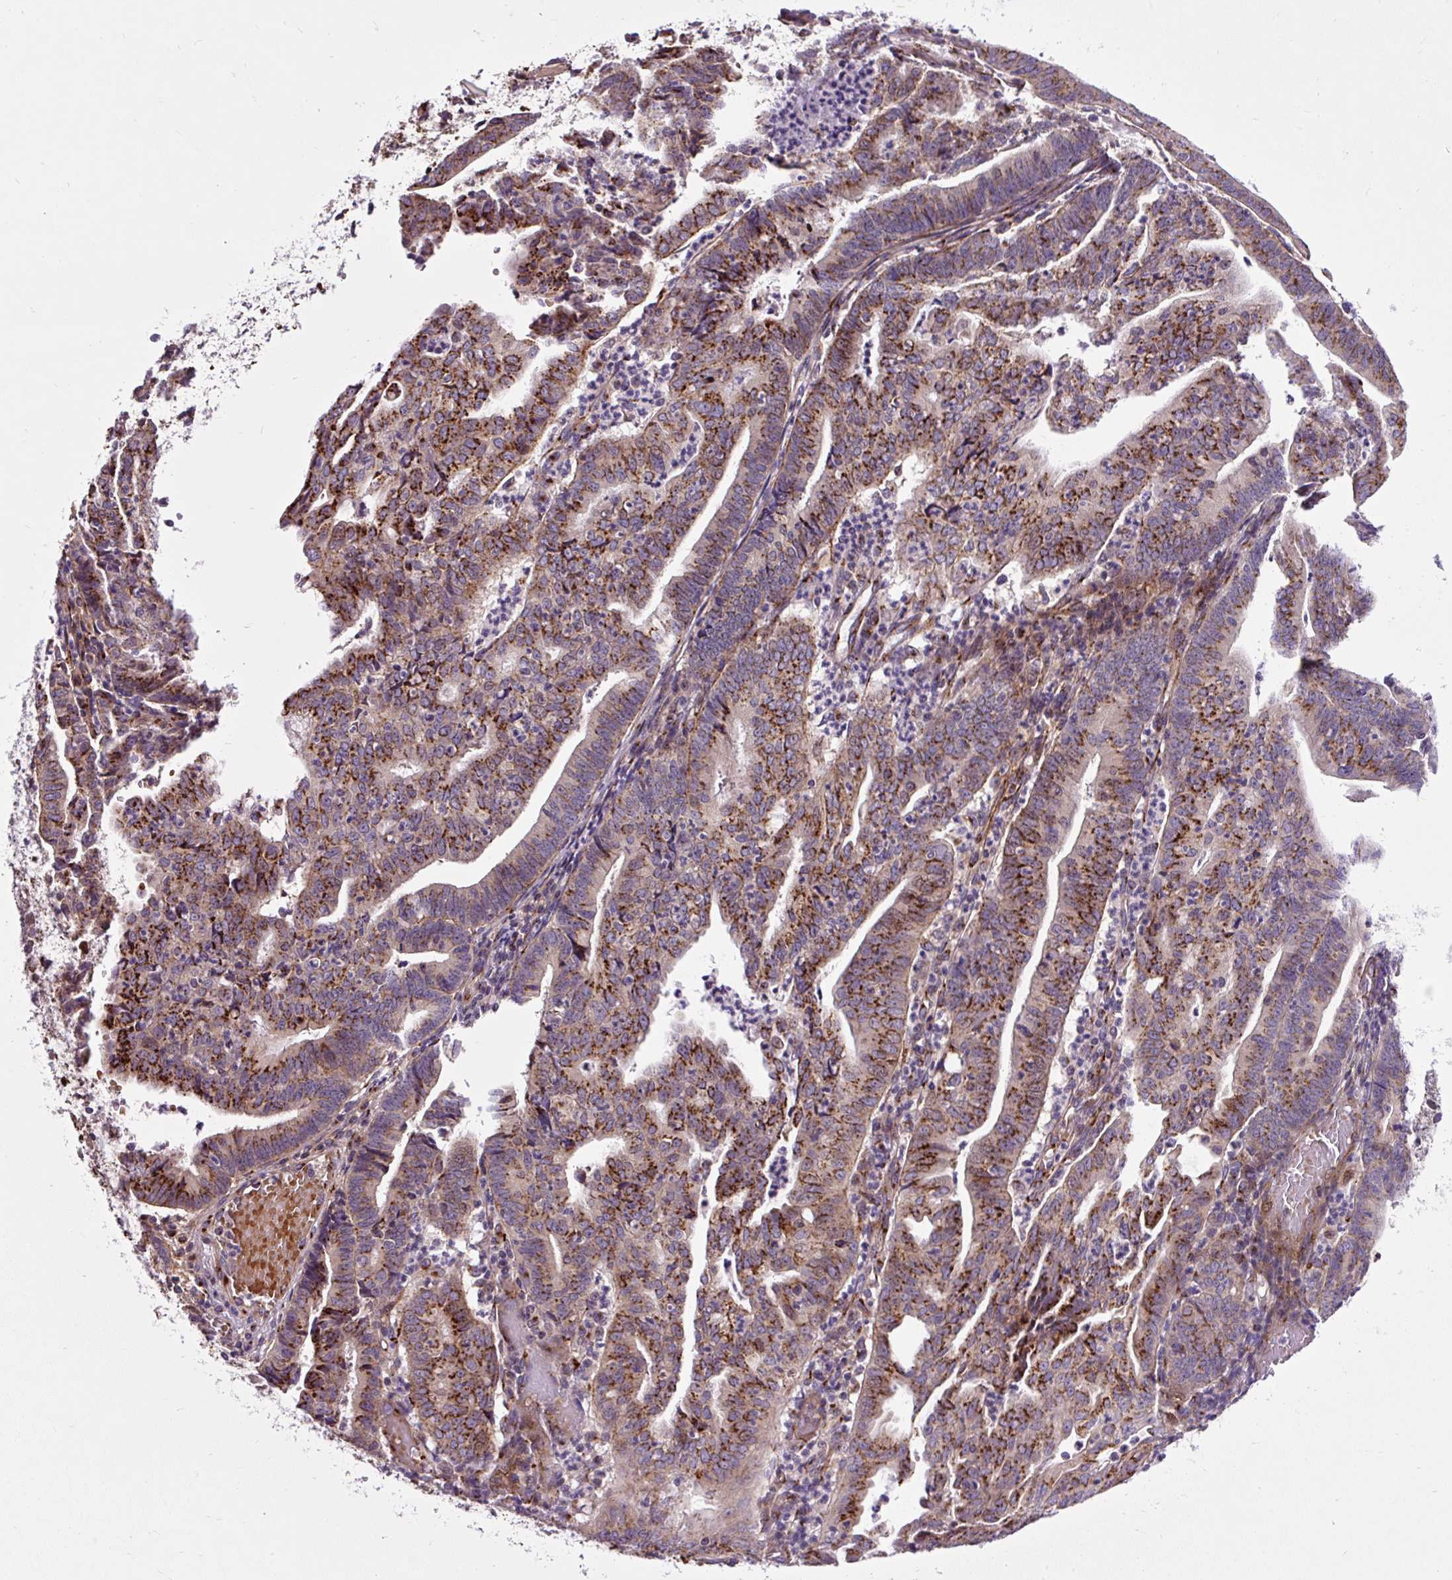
{"staining": {"intensity": "strong", "quantity": ">75%", "location": "cytoplasmic/membranous"}, "tissue": "endometrial cancer", "cell_type": "Tumor cells", "image_type": "cancer", "snomed": [{"axis": "morphology", "description": "Adenocarcinoma, NOS"}, {"axis": "topography", "description": "Endometrium"}], "caption": "A brown stain labels strong cytoplasmic/membranous expression of a protein in human endometrial adenocarcinoma tumor cells. (DAB (3,3'-diaminobenzidine) IHC, brown staining for protein, blue staining for nuclei).", "gene": "MSMP", "patient": {"sex": "female", "age": 60}}